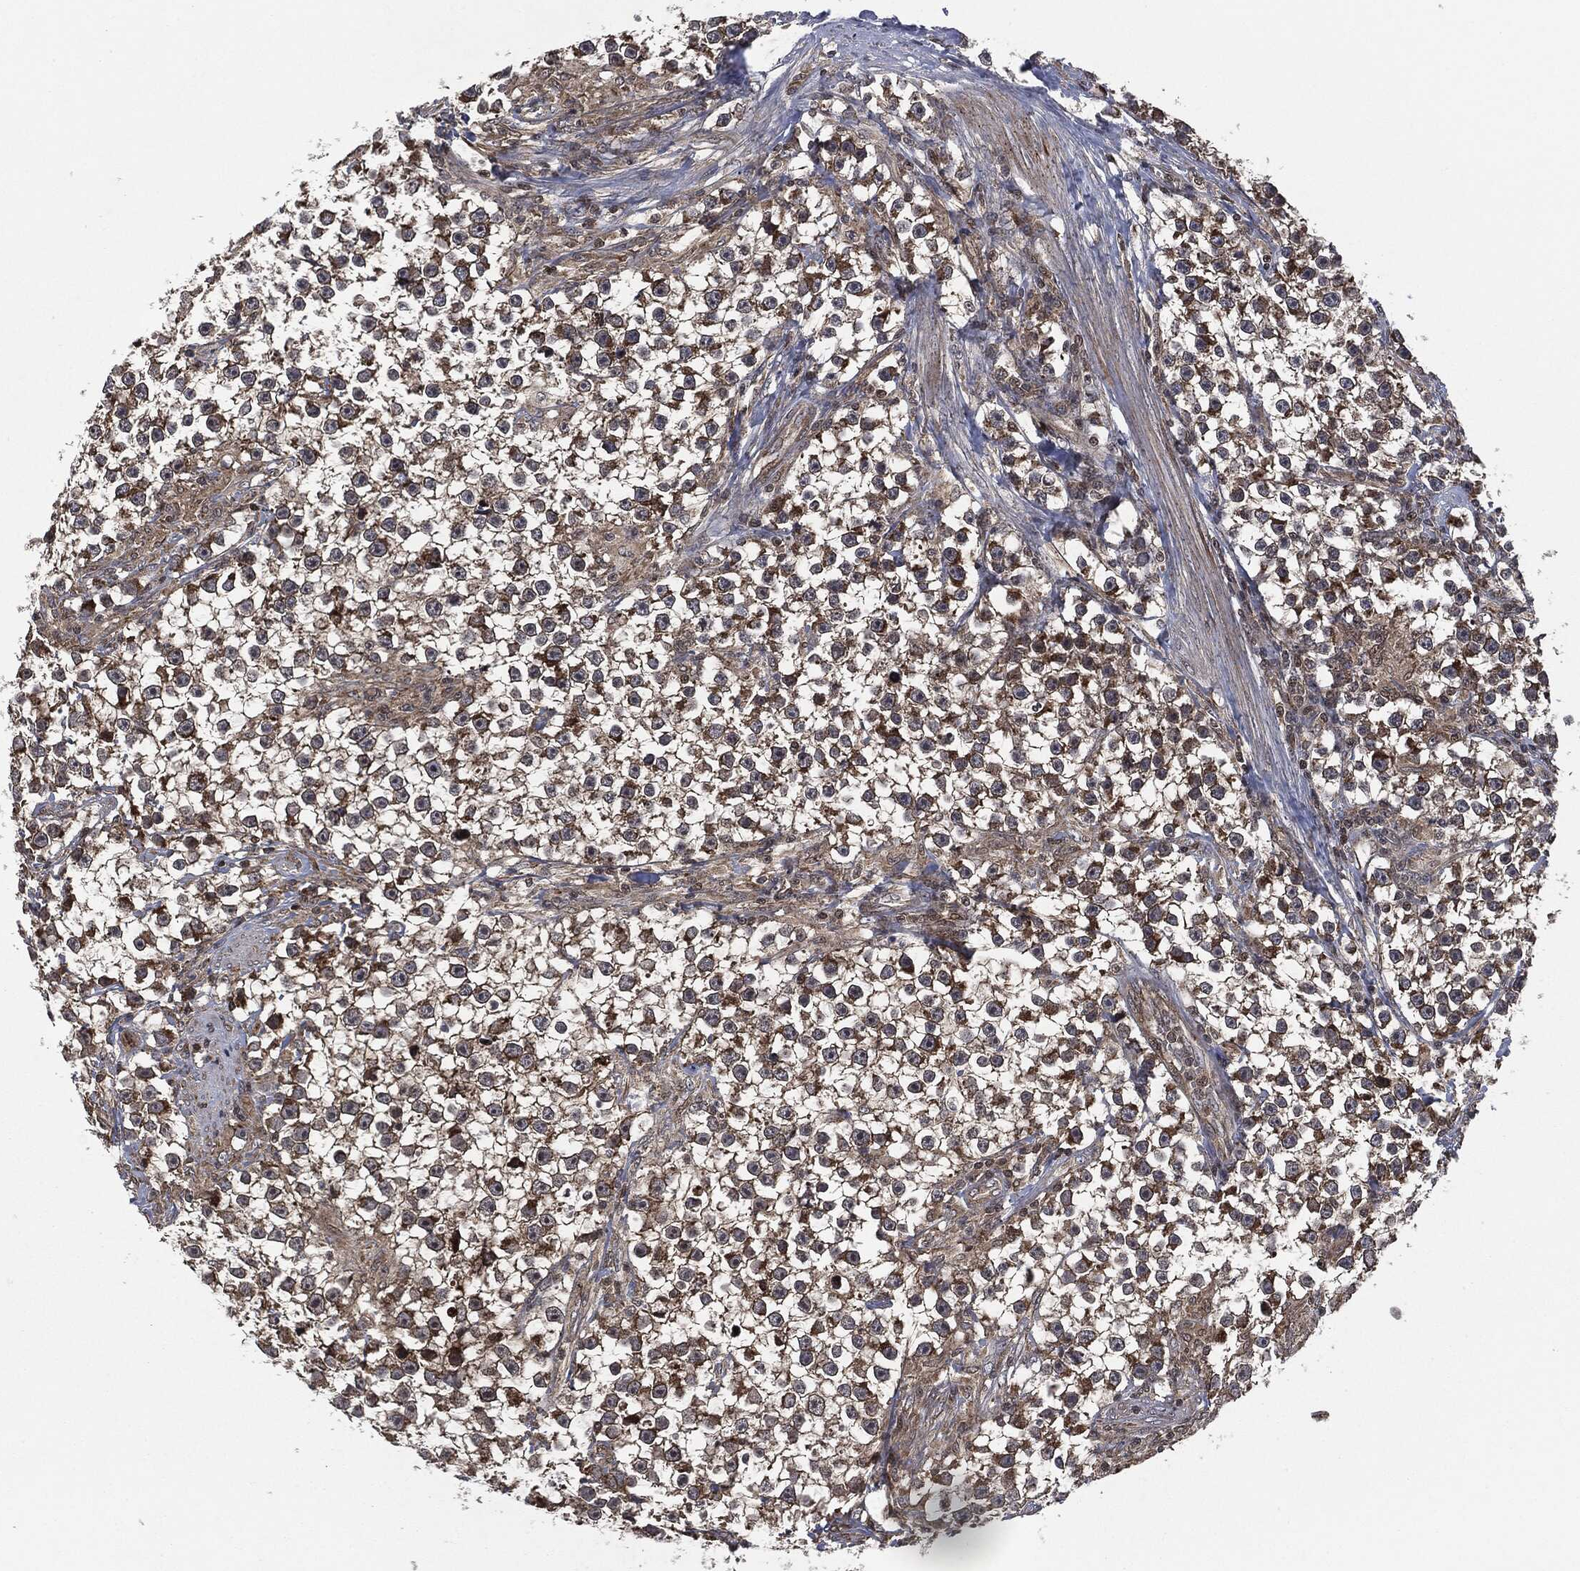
{"staining": {"intensity": "moderate", "quantity": "<25%", "location": "cytoplasmic/membranous"}, "tissue": "testis cancer", "cell_type": "Tumor cells", "image_type": "cancer", "snomed": [{"axis": "morphology", "description": "Seminoma, NOS"}, {"axis": "topography", "description": "Testis"}], "caption": "Testis cancer stained with a protein marker demonstrates moderate staining in tumor cells.", "gene": "HRAS", "patient": {"sex": "male", "age": 59}}